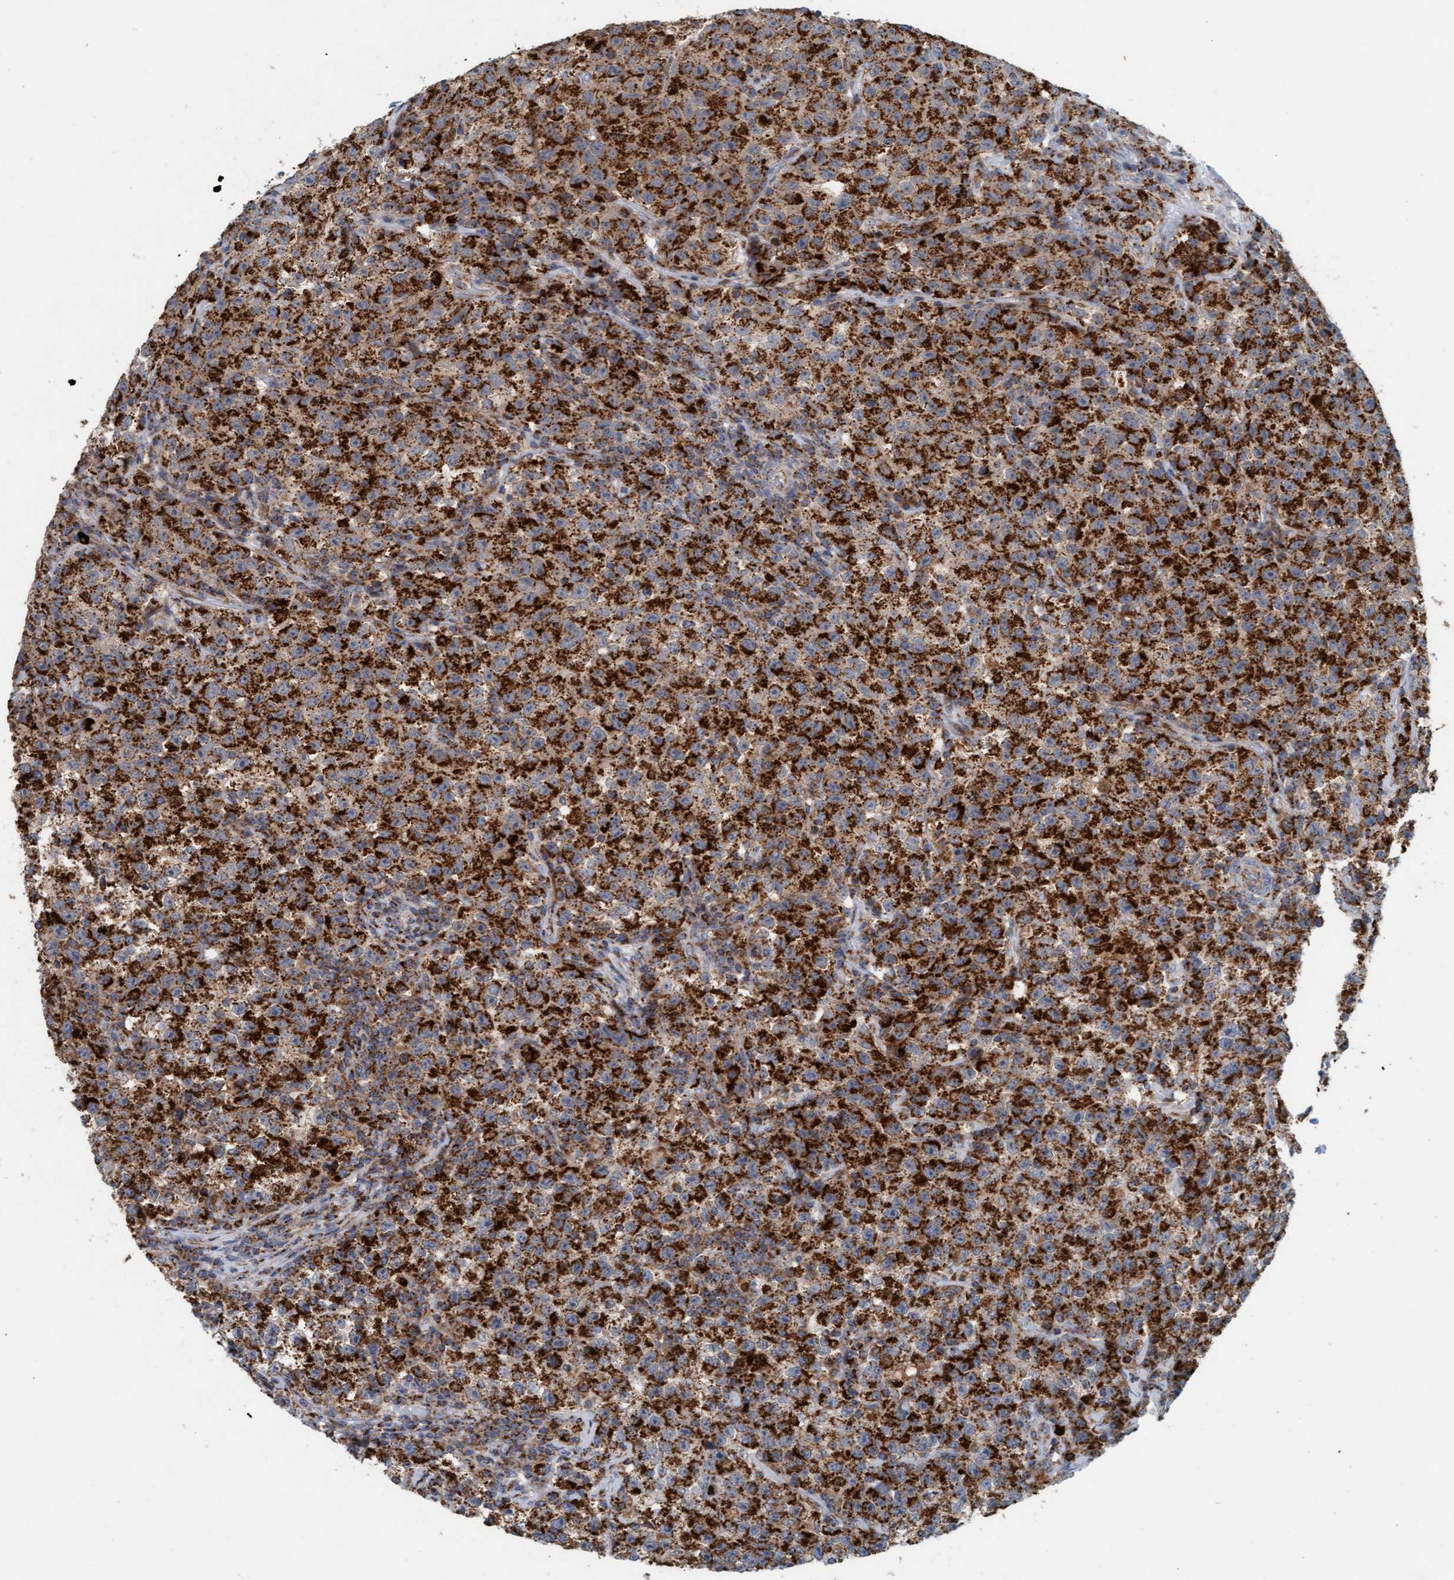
{"staining": {"intensity": "strong", "quantity": ">75%", "location": "cytoplasmic/membranous"}, "tissue": "testis cancer", "cell_type": "Tumor cells", "image_type": "cancer", "snomed": [{"axis": "morphology", "description": "Seminoma, NOS"}, {"axis": "topography", "description": "Testis"}], "caption": "Human testis cancer stained with a protein marker exhibits strong staining in tumor cells.", "gene": "B9D1", "patient": {"sex": "male", "age": 22}}